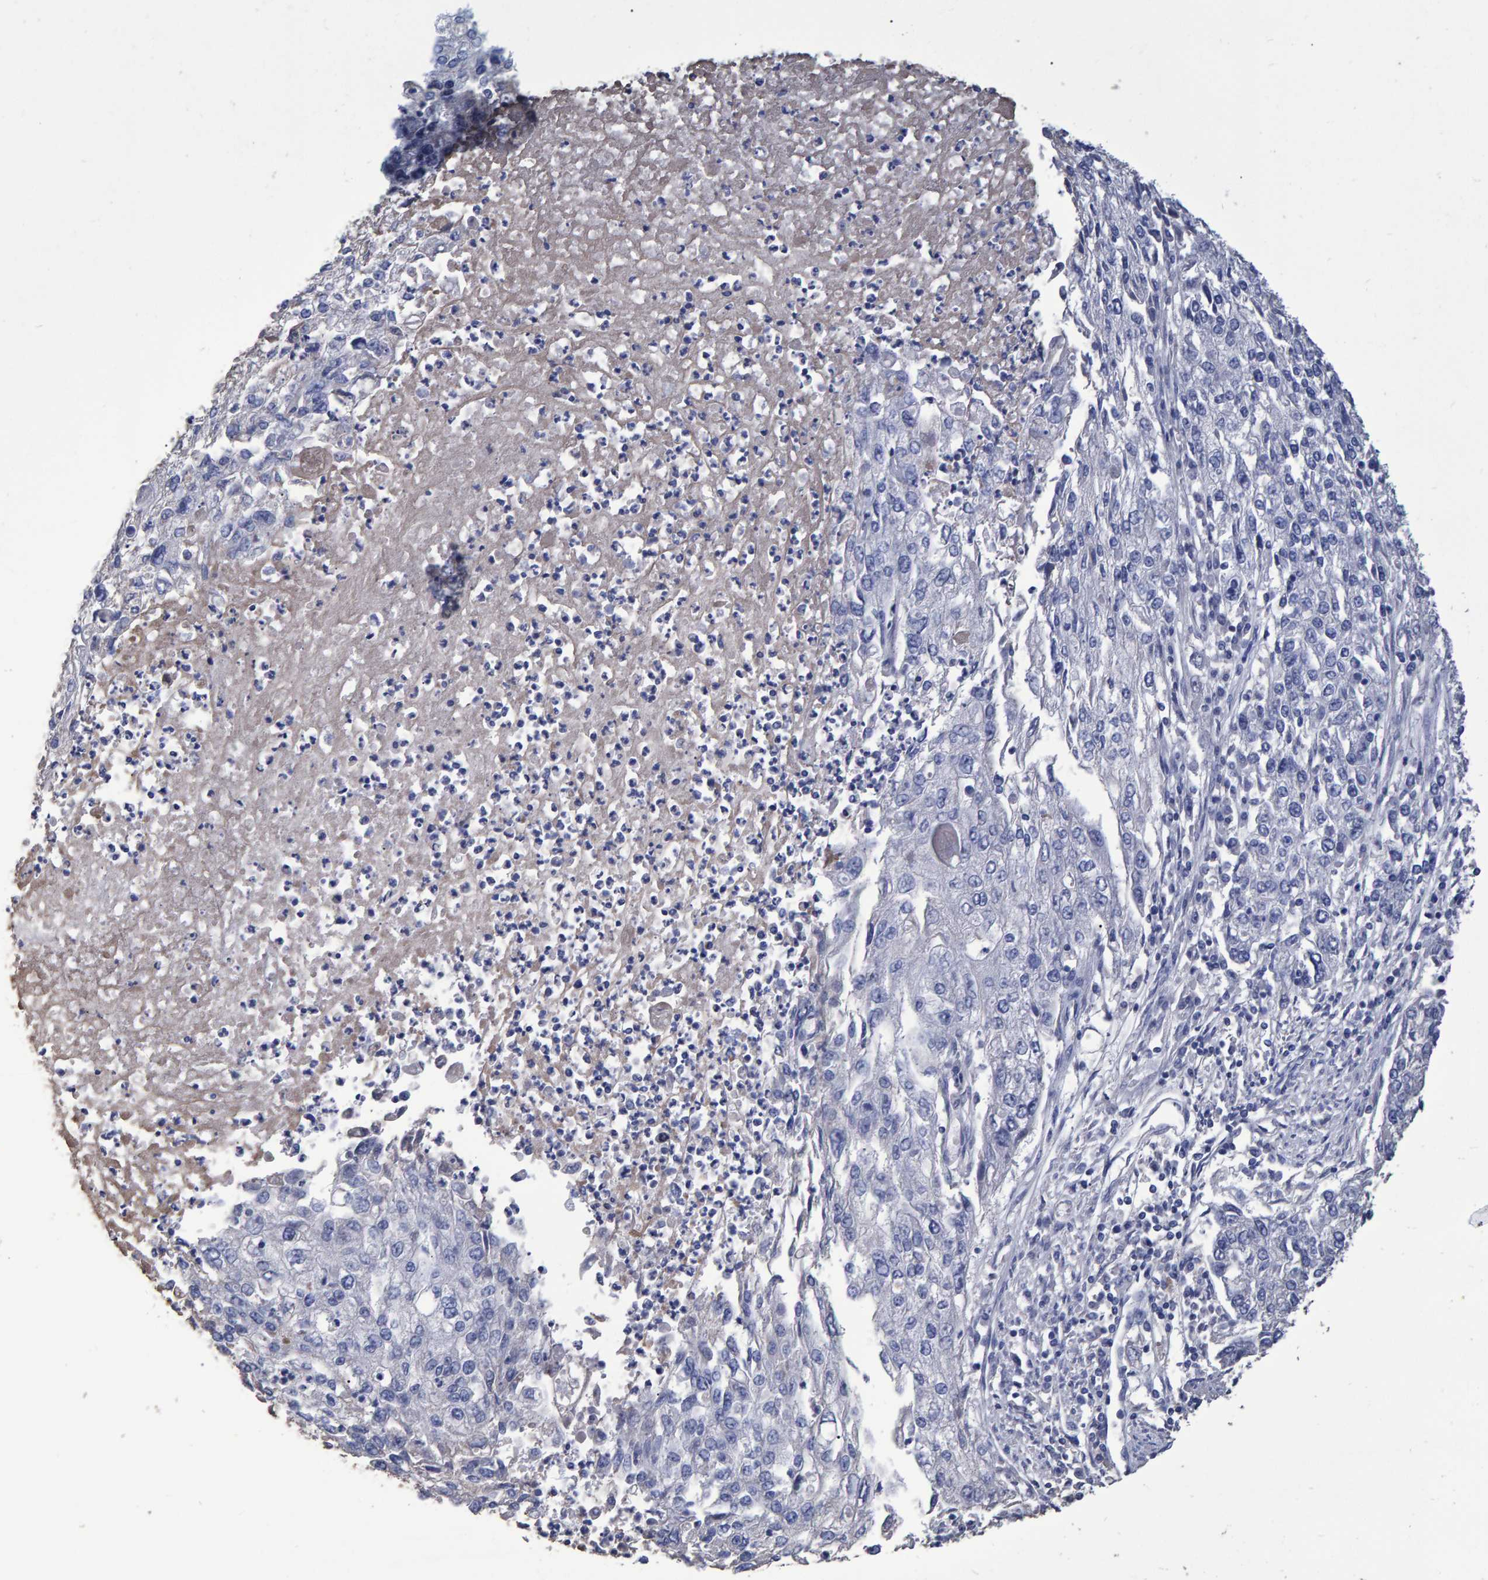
{"staining": {"intensity": "negative", "quantity": "none", "location": "none"}, "tissue": "endometrial cancer", "cell_type": "Tumor cells", "image_type": "cancer", "snomed": [{"axis": "morphology", "description": "Adenocarcinoma, NOS"}, {"axis": "topography", "description": "Endometrium"}], "caption": "Tumor cells show no significant expression in endometrial cancer (adenocarcinoma). (Brightfield microscopy of DAB immunohistochemistry (IHC) at high magnification).", "gene": "HEMGN", "patient": {"sex": "female", "age": 49}}